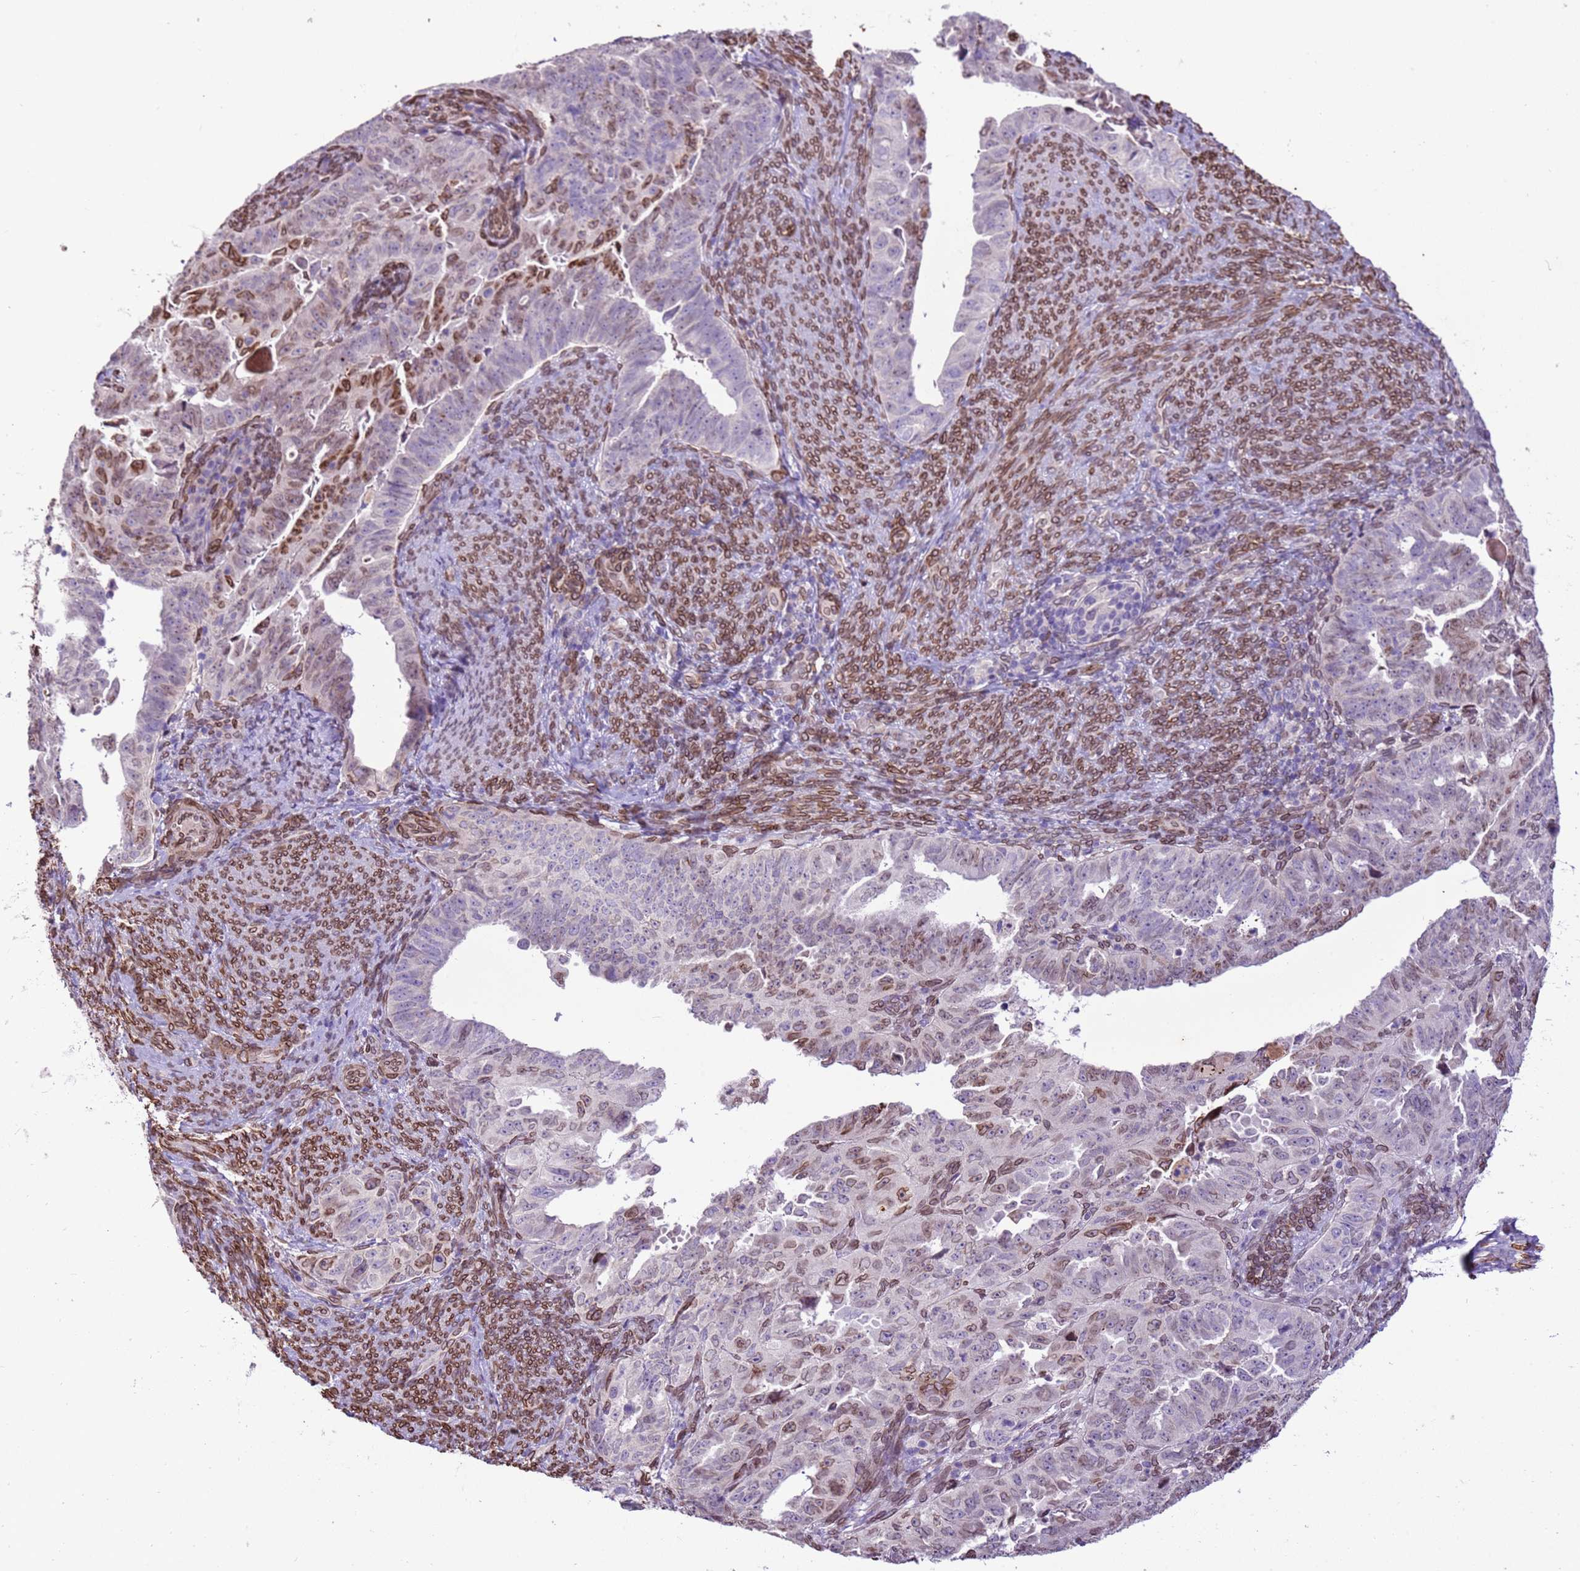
{"staining": {"intensity": "moderate", "quantity": "<25%", "location": "cytoplasmic/membranous,nuclear"}, "tissue": "endometrial cancer", "cell_type": "Tumor cells", "image_type": "cancer", "snomed": [{"axis": "morphology", "description": "Adenocarcinoma, NOS"}, {"axis": "topography", "description": "Endometrium"}], "caption": "Protein expression analysis of adenocarcinoma (endometrial) exhibits moderate cytoplasmic/membranous and nuclear expression in approximately <25% of tumor cells.", "gene": "TMEM47", "patient": {"sex": "female", "age": 65}}